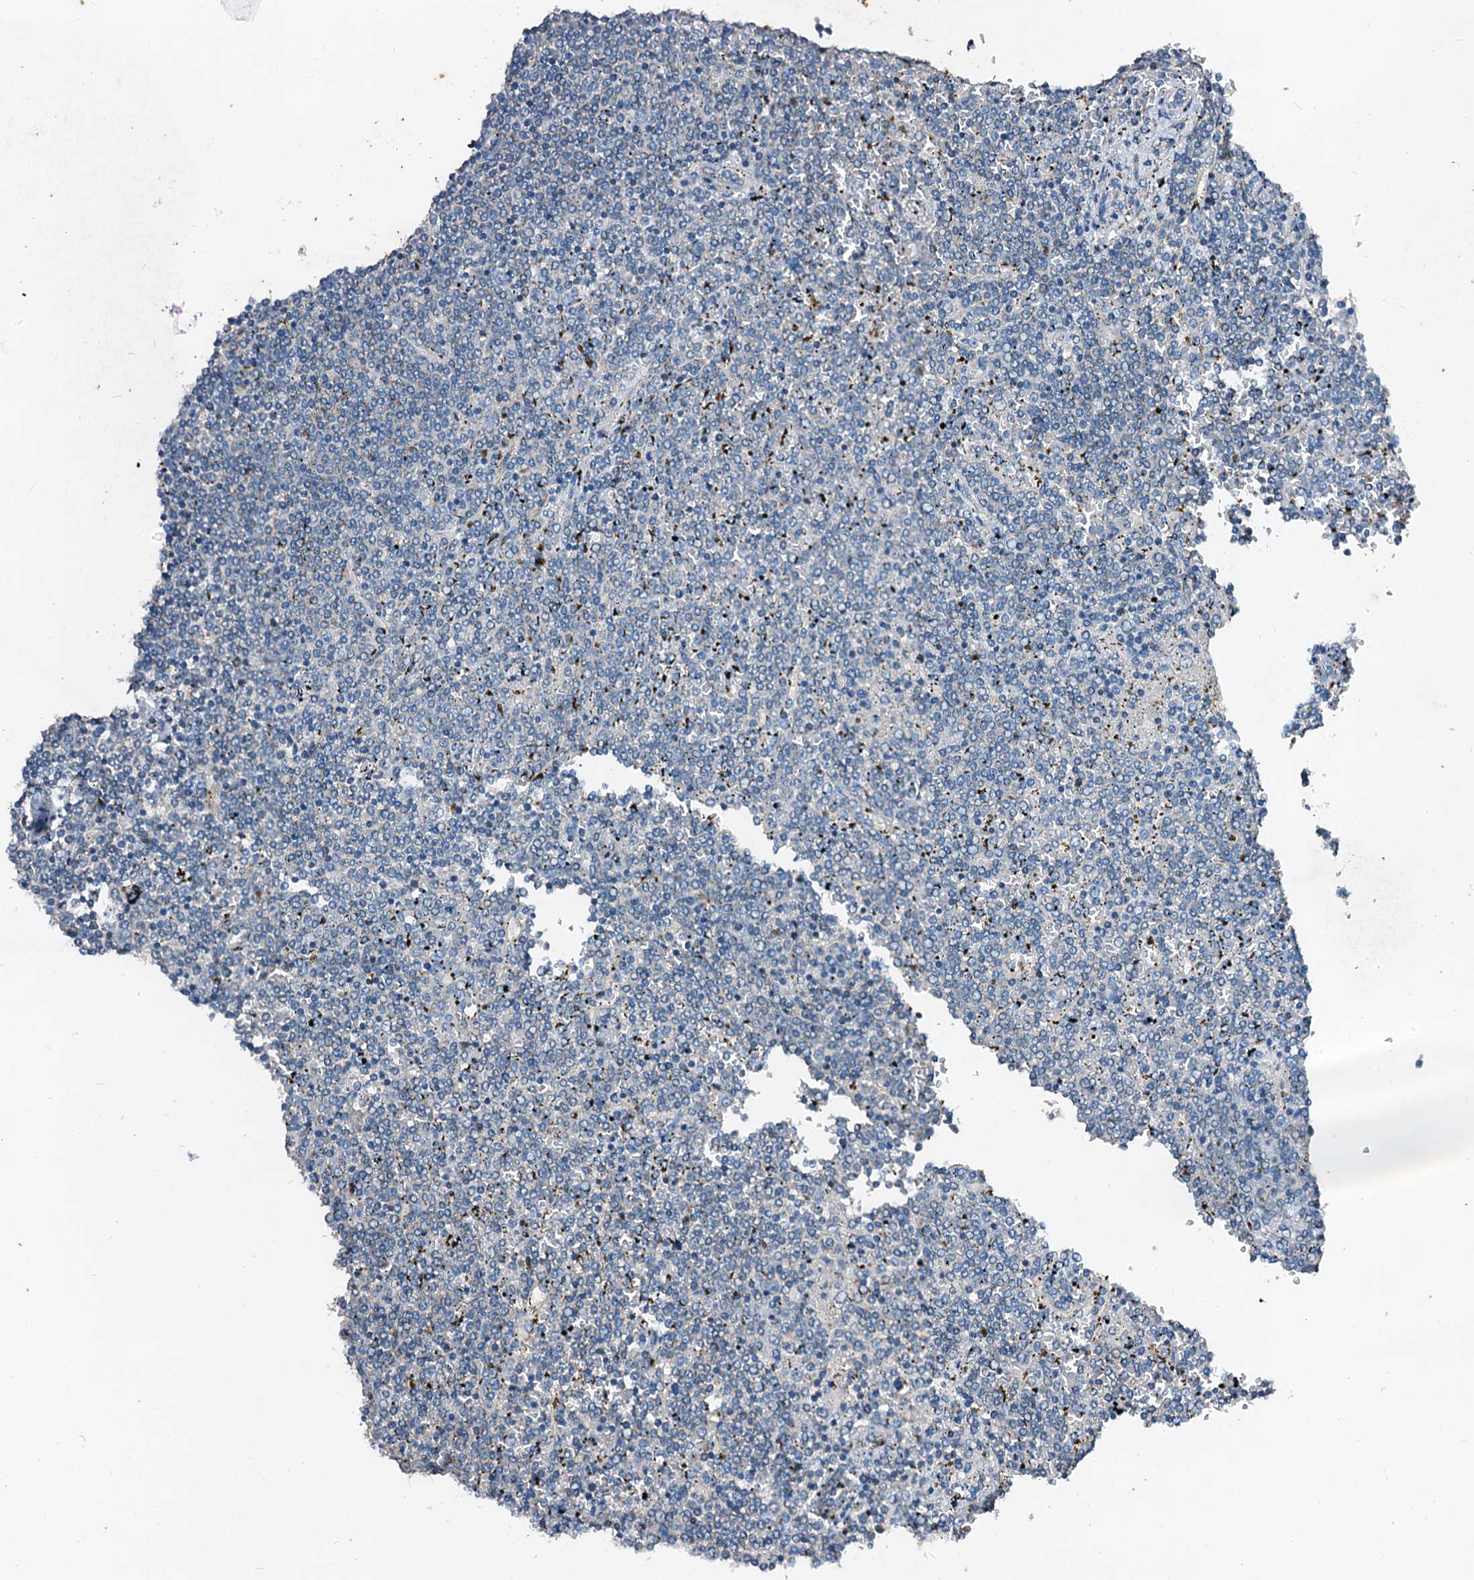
{"staining": {"intensity": "negative", "quantity": "none", "location": "none"}, "tissue": "lymphoma", "cell_type": "Tumor cells", "image_type": "cancer", "snomed": [{"axis": "morphology", "description": "Malignant lymphoma, non-Hodgkin's type, Low grade"}, {"axis": "topography", "description": "Spleen"}], "caption": "Tumor cells are negative for brown protein staining in lymphoma.", "gene": "FIBIN", "patient": {"sex": "female", "age": 19}}